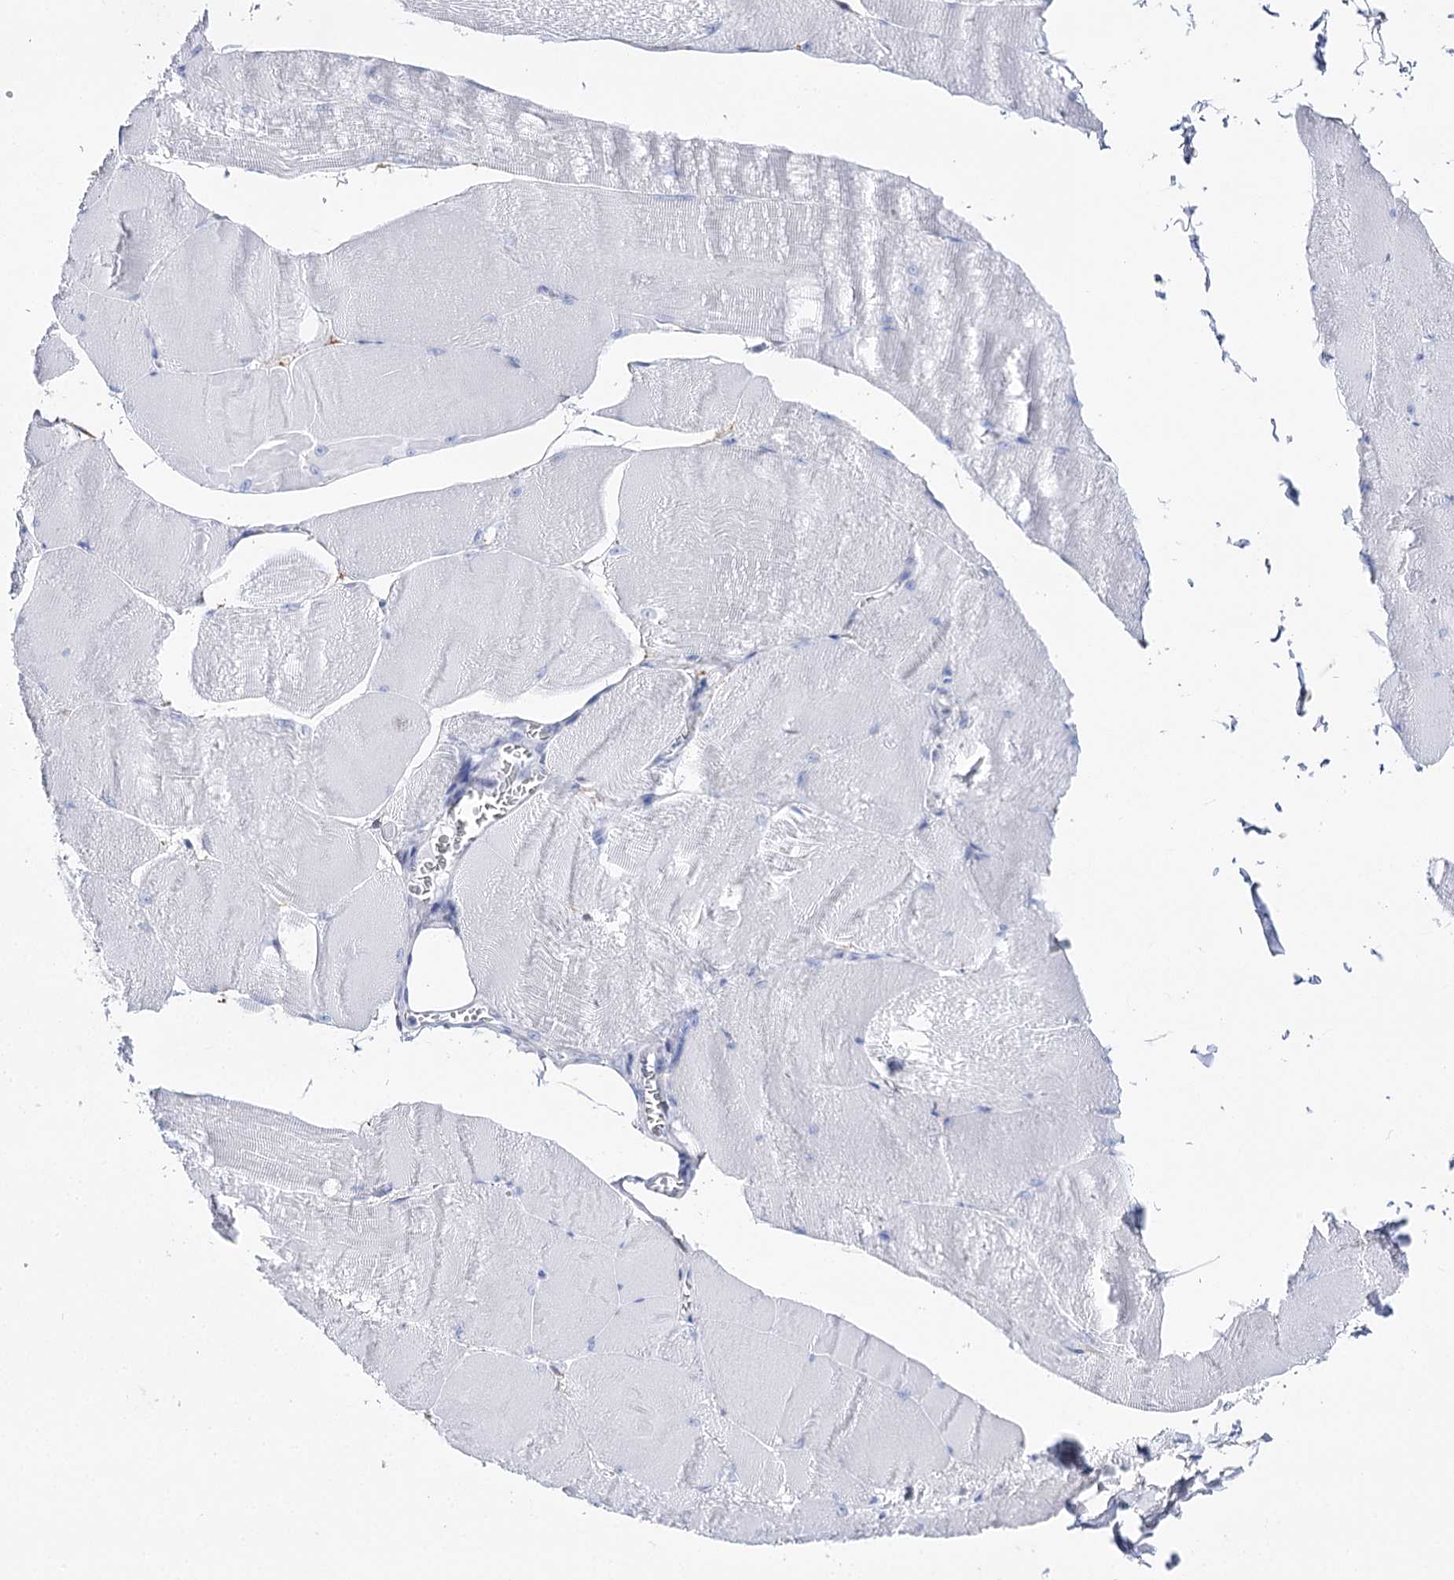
{"staining": {"intensity": "negative", "quantity": "none", "location": "none"}, "tissue": "skeletal muscle", "cell_type": "Myocytes", "image_type": "normal", "snomed": [{"axis": "morphology", "description": "Normal tissue, NOS"}, {"axis": "morphology", "description": "Basal cell carcinoma"}, {"axis": "topography", "description": "Skeletal muscle"}], "caption": "This is an IHC photomicrograph of normal skeletal muscle. There is no positivity in myocytes.", "gene": "UGDH", "patient": {"sex": "female", "age": 64}}